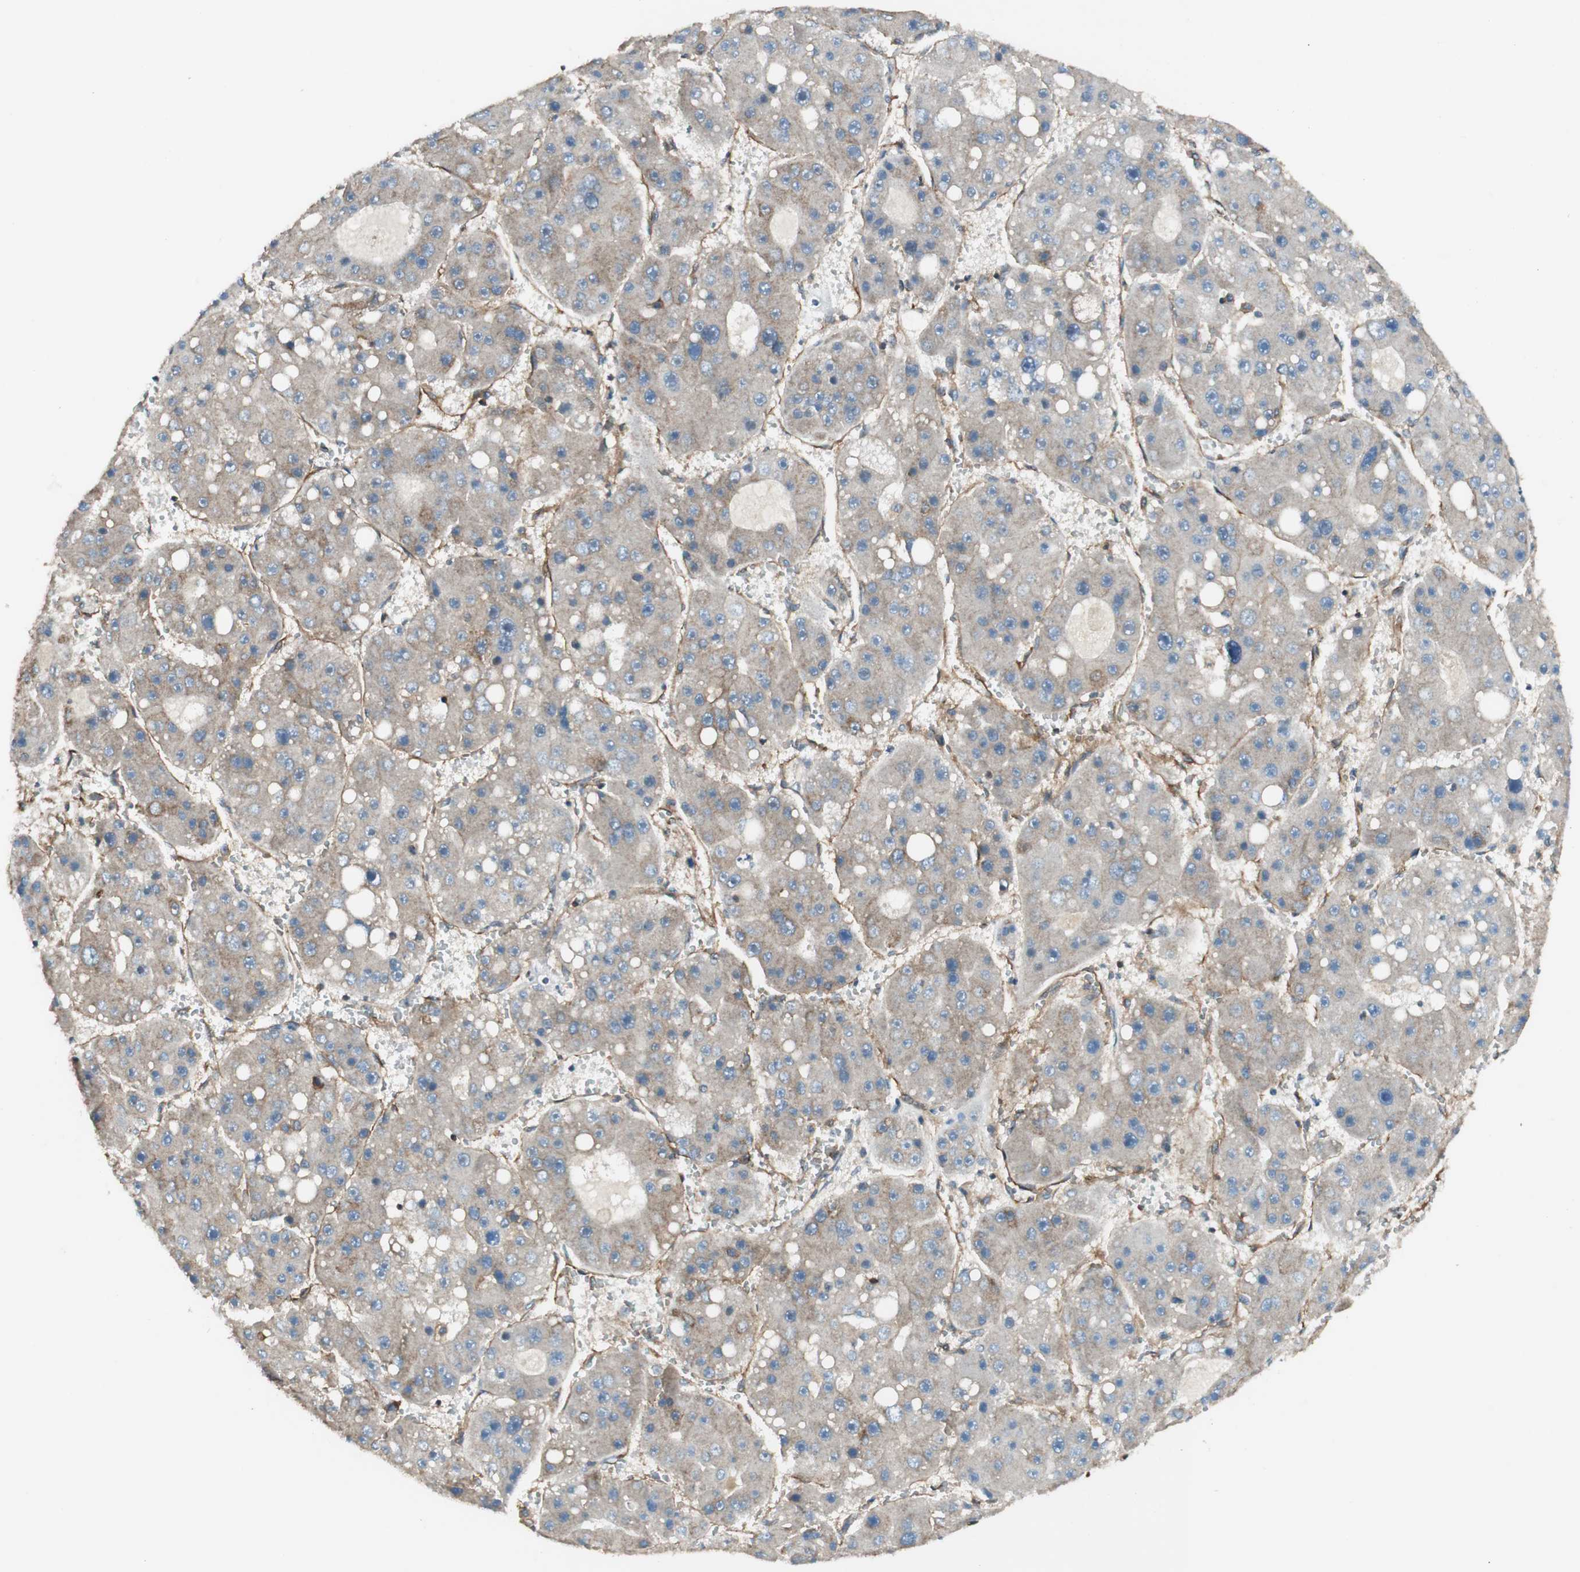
{"staining": {"intensity": "weak", "quantity": "25%-75%", "location": "cytoplasmic/membranous"}, "tissue": "liver cancer", "cell_type": "Tumor cells", "image_type": "cancer", "snomed": [{"axis": "morphology", "description": "Carcinoma, Hepatocellular, NOS"}, {"axis": "topography", "description": "Liver"}], "caption": "IHC staining of liver cancer, which shows low levels of weak cytoplasmic/membranous positivity in approximately 25%-75% of tumor cells indicating weak cytoplasmic/membranous protein expression. The staining was performed using DAB (brown) for protein detection and nuclei were counterstained in hematoxylin (blue).", "gene": "BTN3A3", "patient": {"sex": "female", "age": 61}}